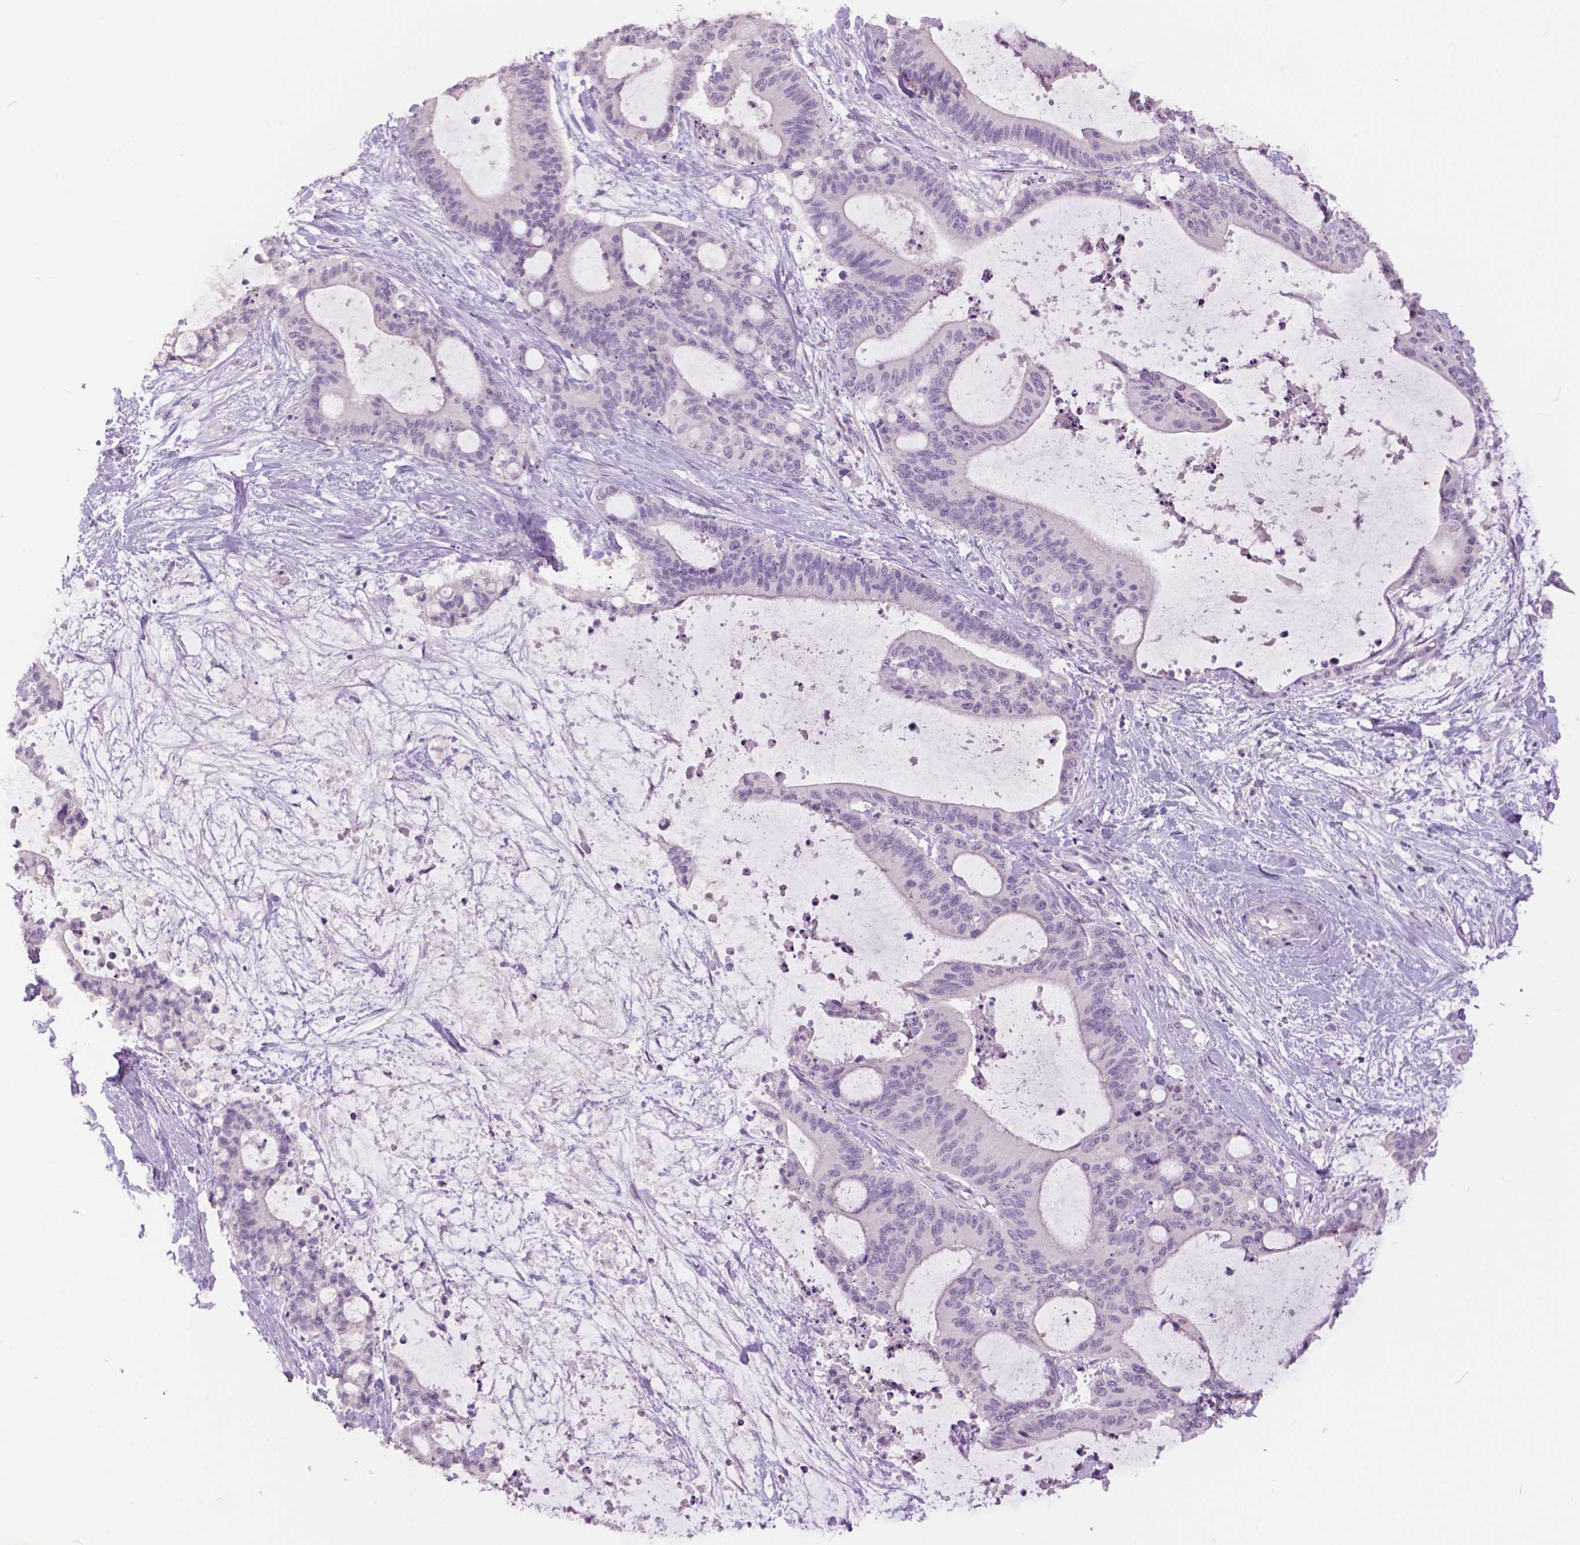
{"staining": {"intensity": "negative", "quantity": "none", "location": "none"}, "tissue": "liver cancer", "cell_type": "Tumor cells", "image_type": "cancer", "snomed": [{"axis": "morphology", "description": "Cholangiocarcinoma"}, {"axis": "topography", "description": "Liver"}], "caption": "Liver cancer was stained to show a protein in brown. There is no significant expression in tumor cells. (DAB immunohistochemistry, high magnification).", "gene": "GRIN2A", "patient": {"sex": "female", "age": 73}}